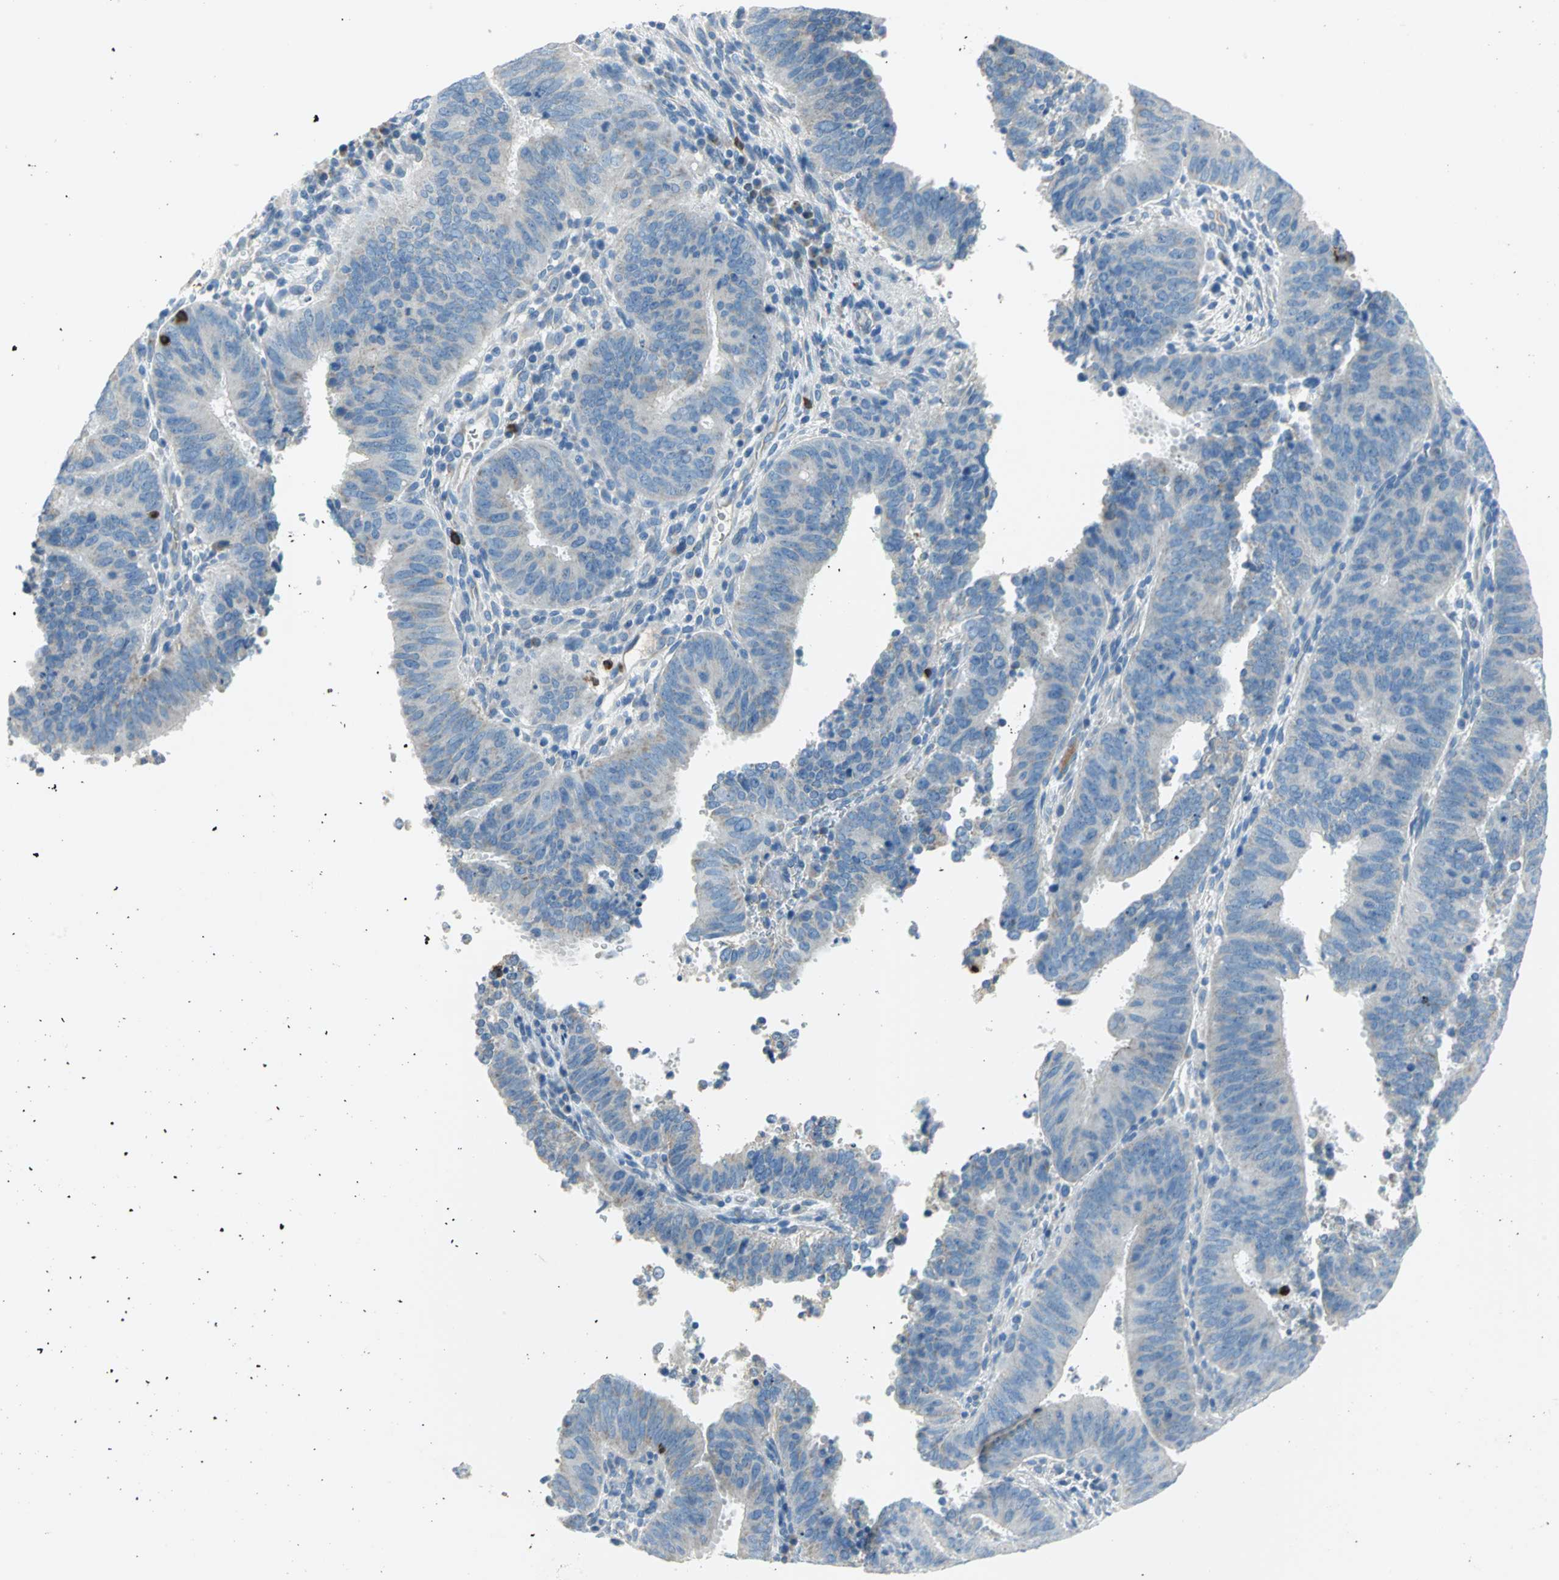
{"staining": {"intensity": "negative", "quantity": "none", "location": "none"}, "tissue": "cervical cancer", "cell_type": "Tumor cells", "image_type": "cancer", "snomed": [{"axis": "morphology", "description": "Adenocarcinoma, NOS"}, {"axis": "topography", "description": "Cervix"}], "caption": "Tumor cells are negative for protein expression in human adenocarcinoma (cervical).", "gene": "ALOX15", "patient": {"sex": "female", "age": 44}}